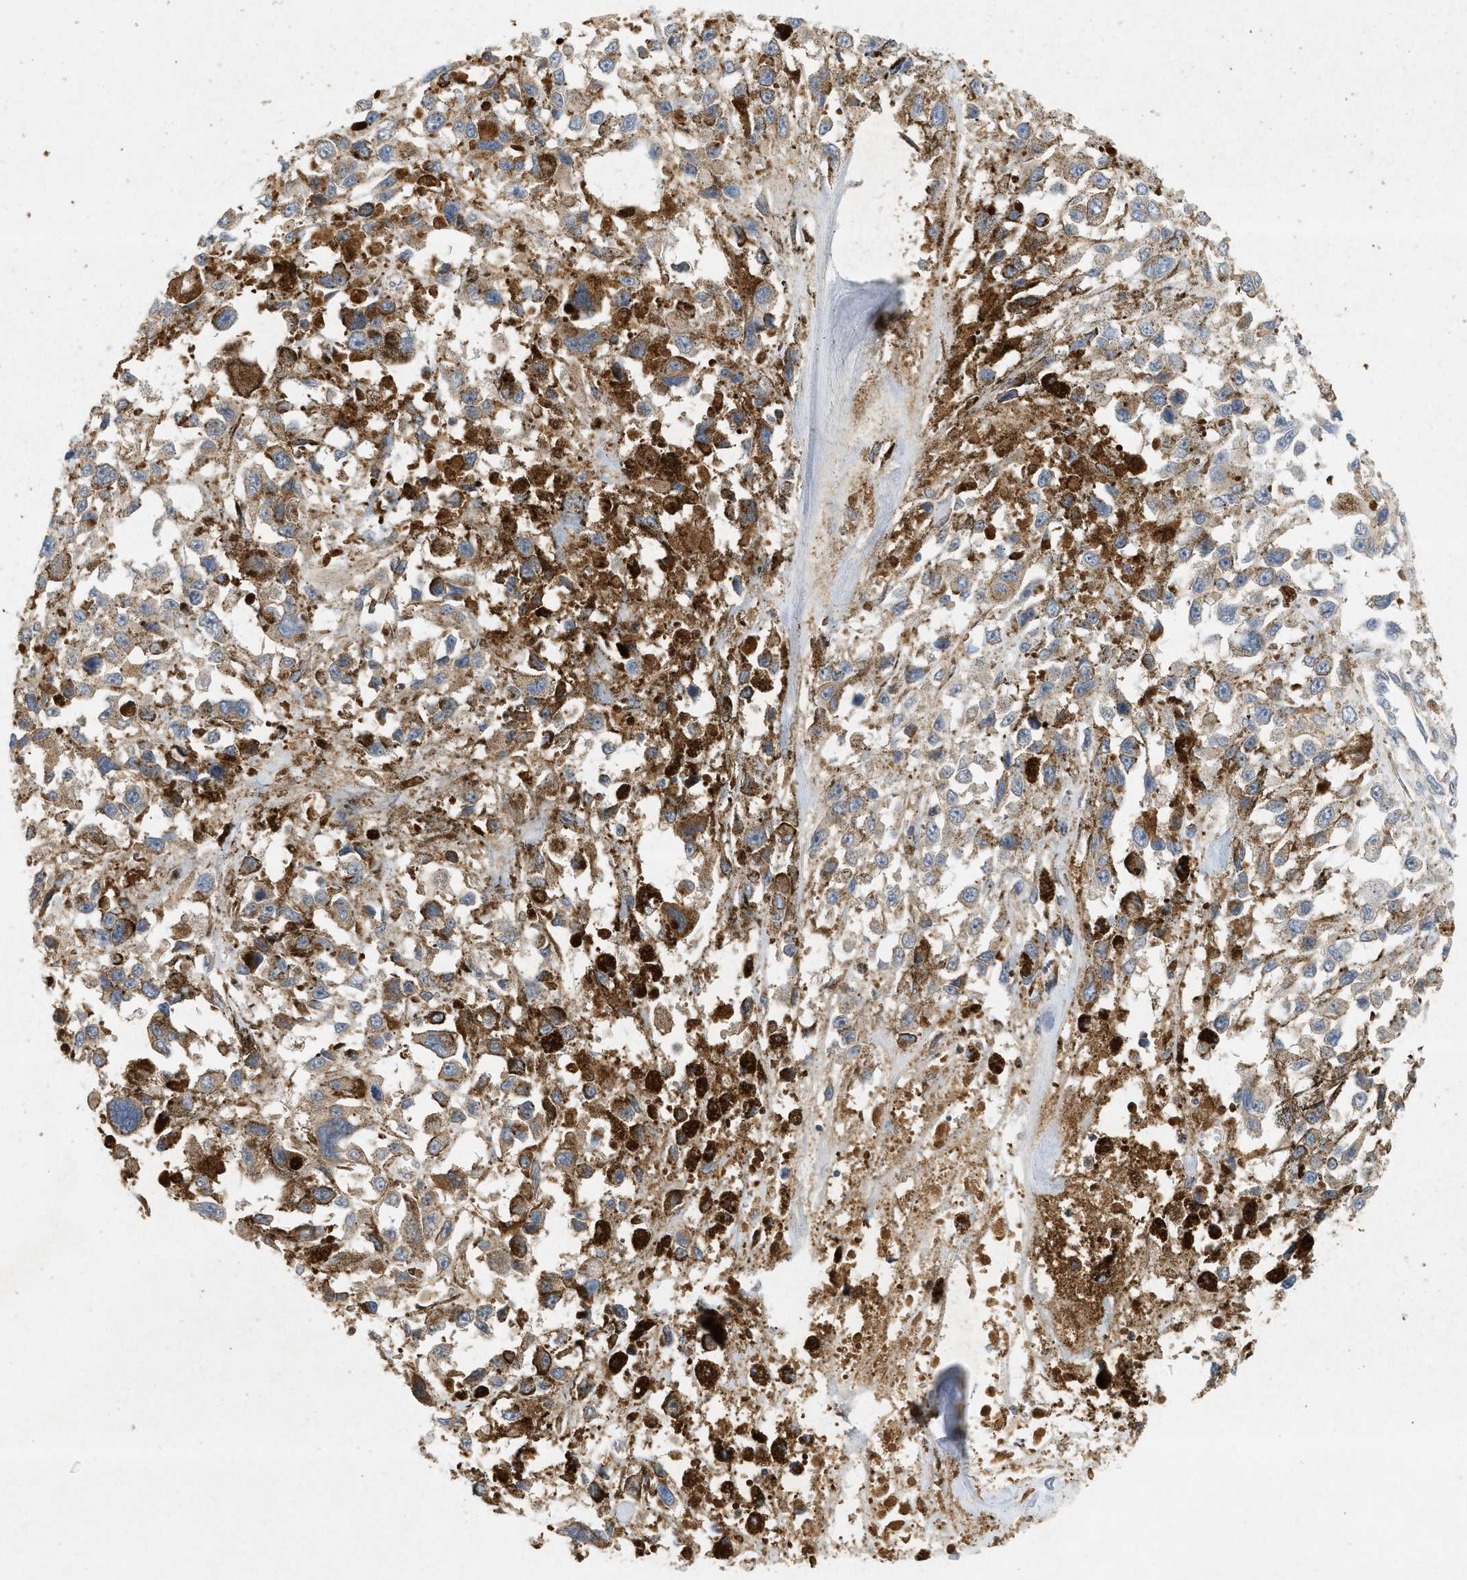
{"staining": {"intensity": "moderate", "quantity": ">75%", "location": "cytoplasmic/membranous"}, "tissue": "melanoma", "cell_type": "Tumor cells", "image_type": "cancer", "snomed": [{"axis": "morphology", "description": "Malignant melanoma, Metastatic site"}, {"axis": "topography", "description": "Lymph node"}], "caption": "A medium amount of moderate cytoplasmic/membranous staining is identified in about >75% of tumor cells in malignant melanoma (metastatic site) tissue. Using DAB (brown) and hematoxylin (blue) stains, captured at high magnification using brightfield microscopy.", "gene": "F8", "patient": {"sex": "male", "age": 59}}